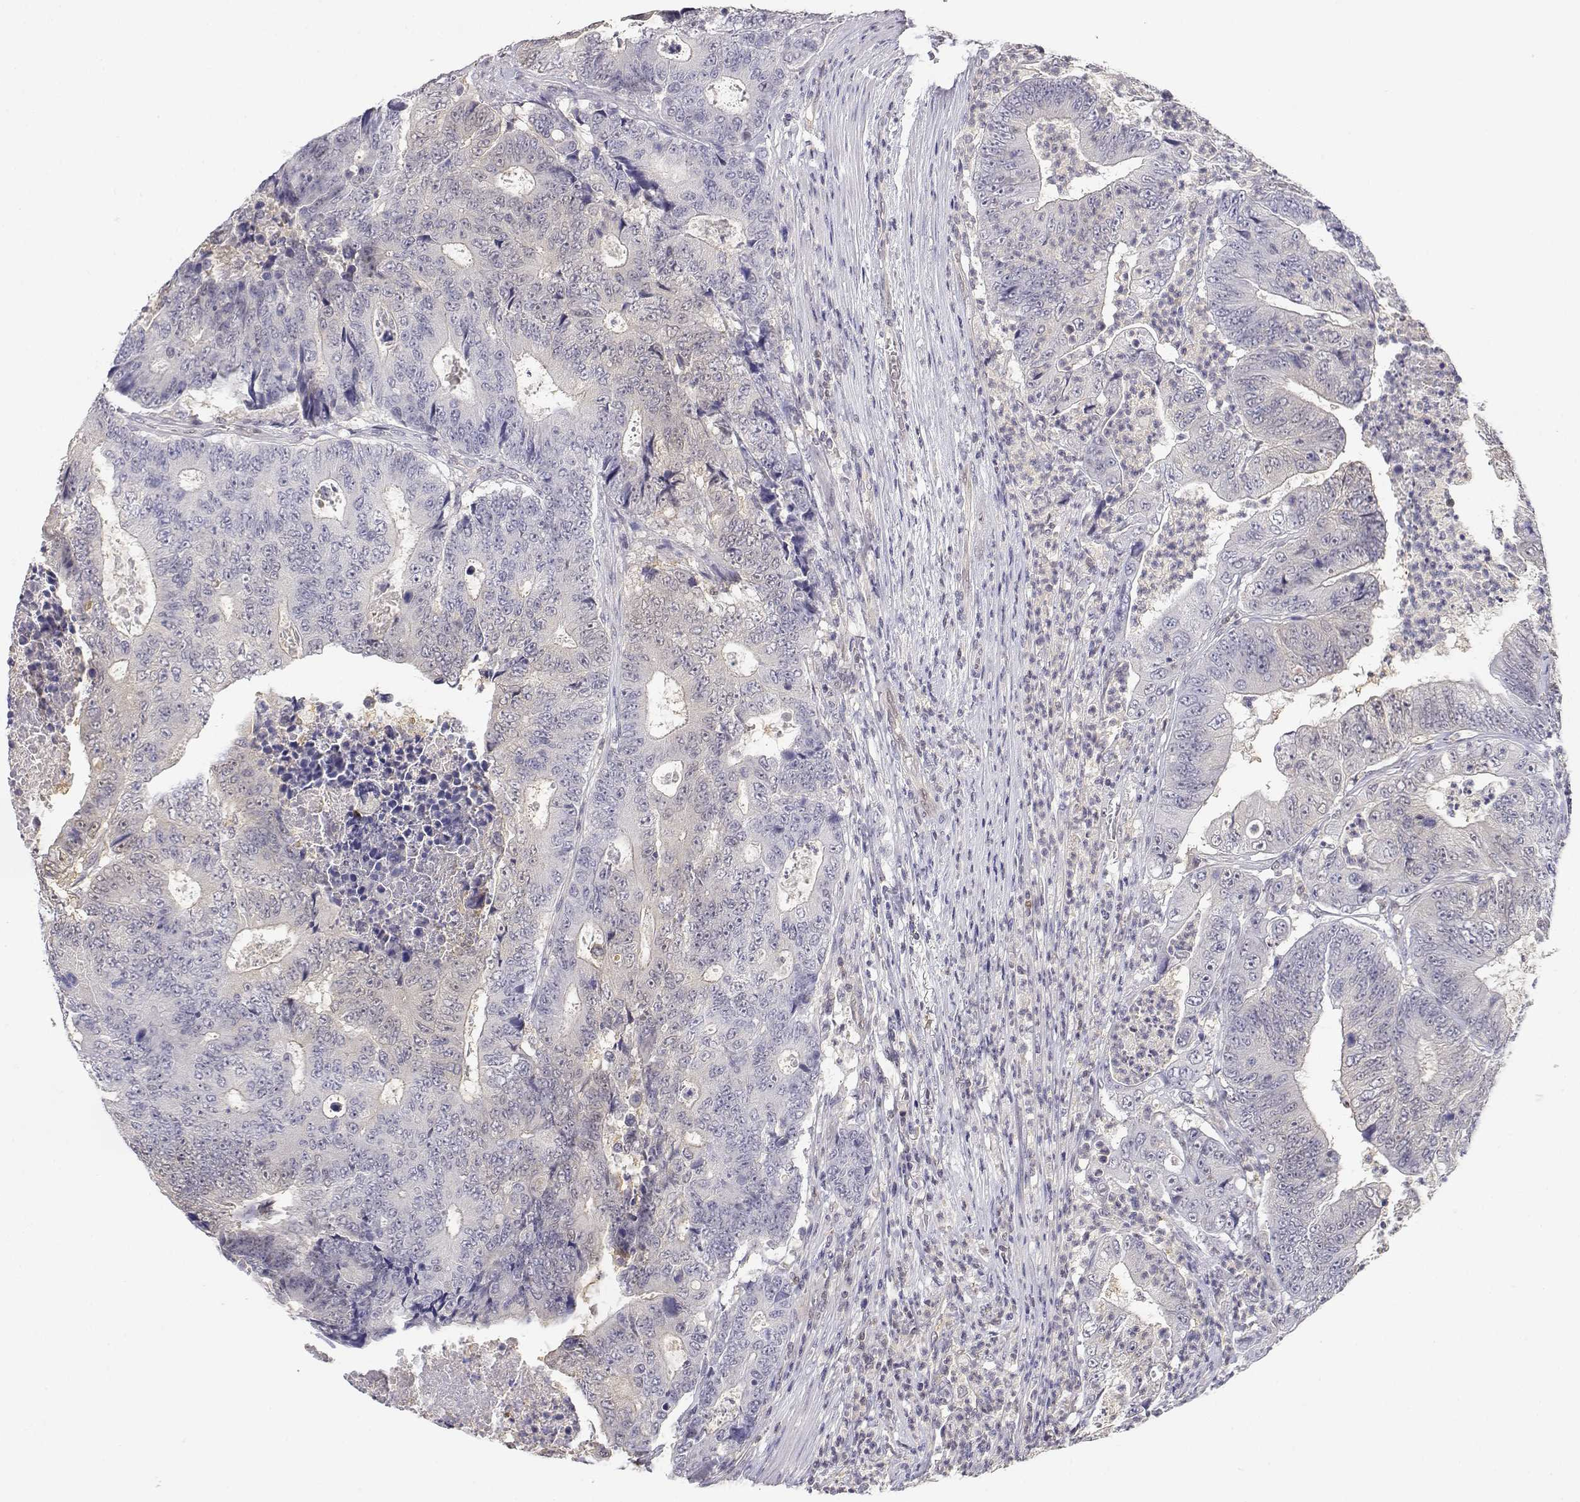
{"staining": {"intensity": "weak", "quantity": "<25%", "location": "cytoplasmic/membranous"}, "tissue": "colorectal cancer", "cell_type": "Tumor cells", "image_type": "cancer", "snomed": [{"axis": "morphology", "description": "Adenocarcinoma, NOS"}, {"axis": "topography", "description": "Colon"}], "caption": "Tumor cells show no significant staining in adenocarcinoma (colorectal).", "gene": "ADA", "patient": {"sex": "female", "age": 48}}